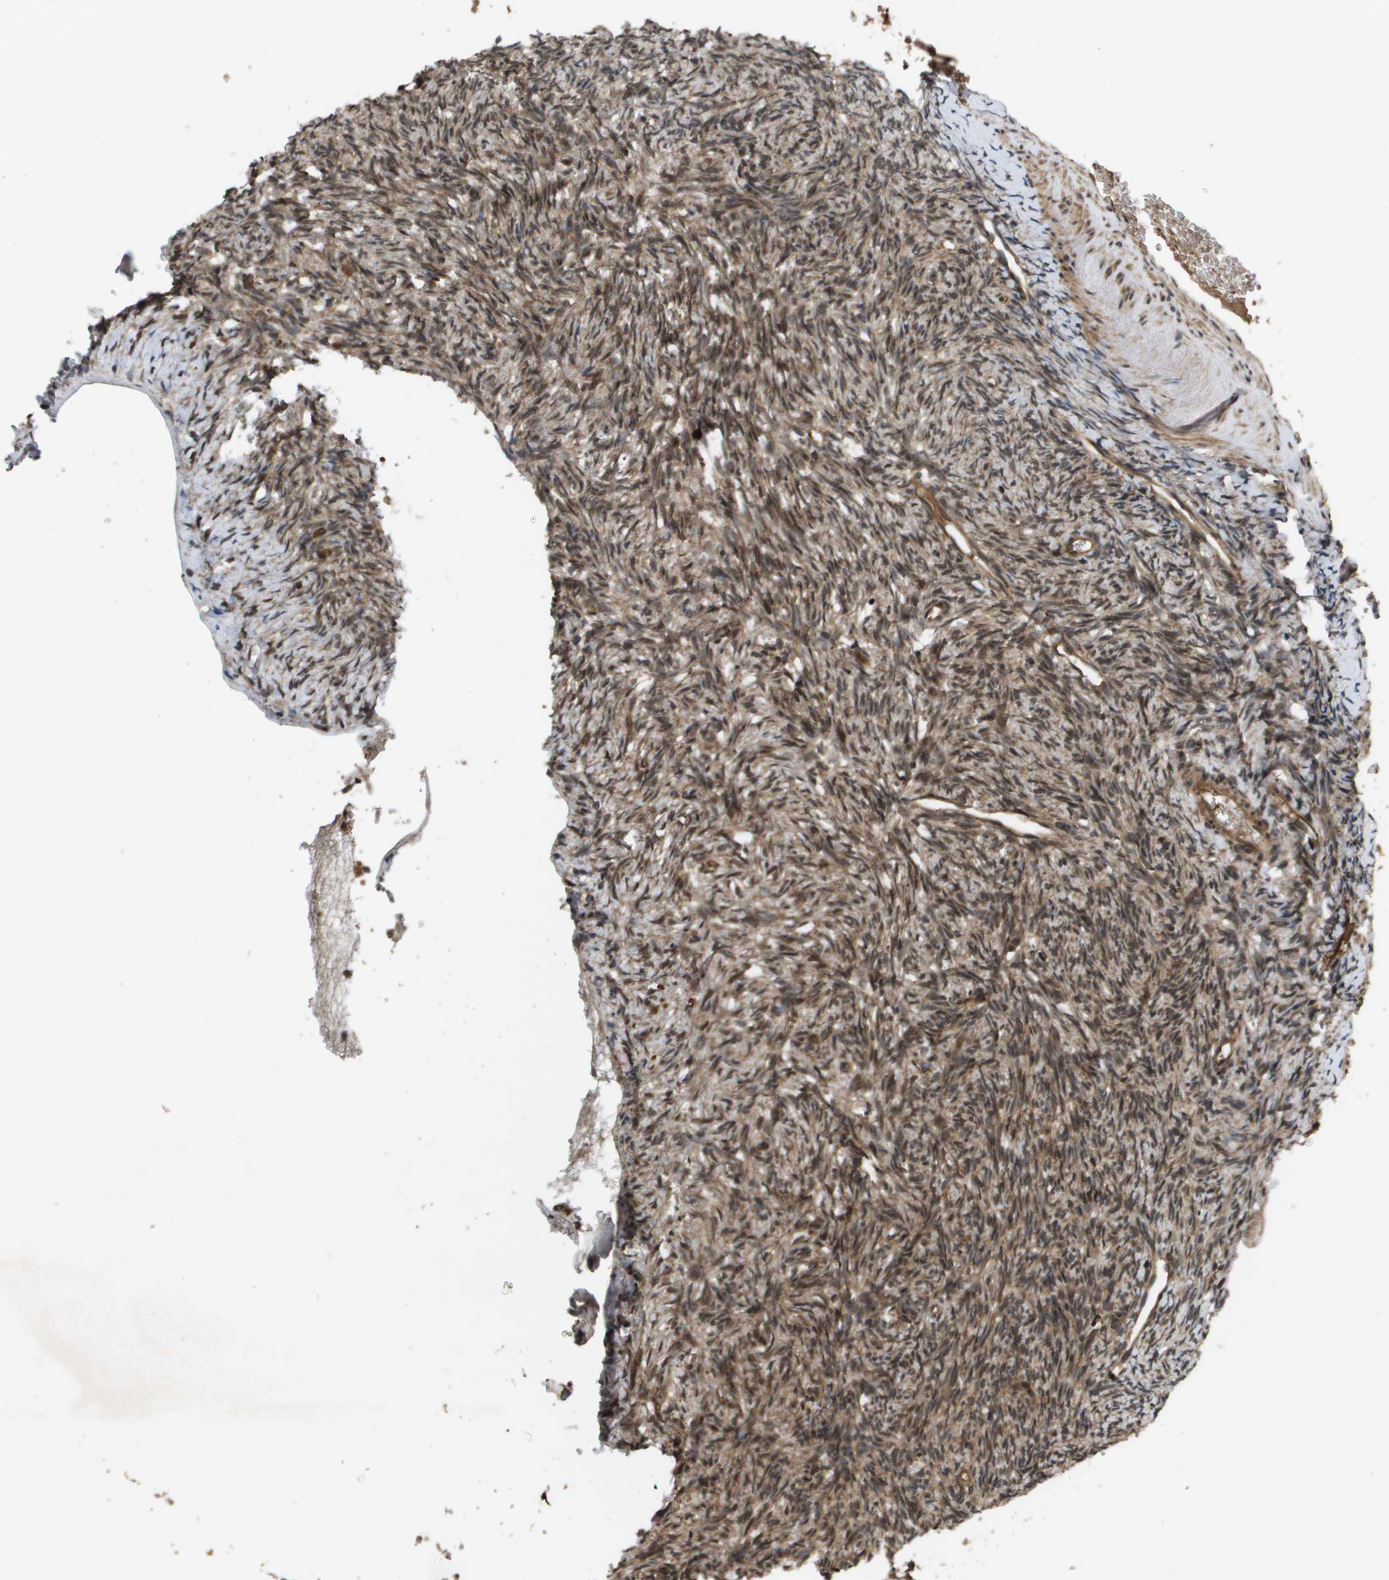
{"staining": {"intensity": "moderate", "quantity": ">75%", "location": "cytoplasmic/membranous"}, "tissue": "ovary", "cell_type": "Ovarian stroma cells", "image_type": "normal", "snomed": [{"axis": "morphology", "description": "Normal tissue, NOS"}, {"axis": "topography", "description": "Ovary"}], "caption": "Approximately >75% of ovarian stroma cells in benign ovary demonstrate moderate cytoplasmic/membranous protein positivity as visualized by brown immunohistochemical staining.", "gene": "SPTLC1", "patient": {"sex": "female", "age": 33}}